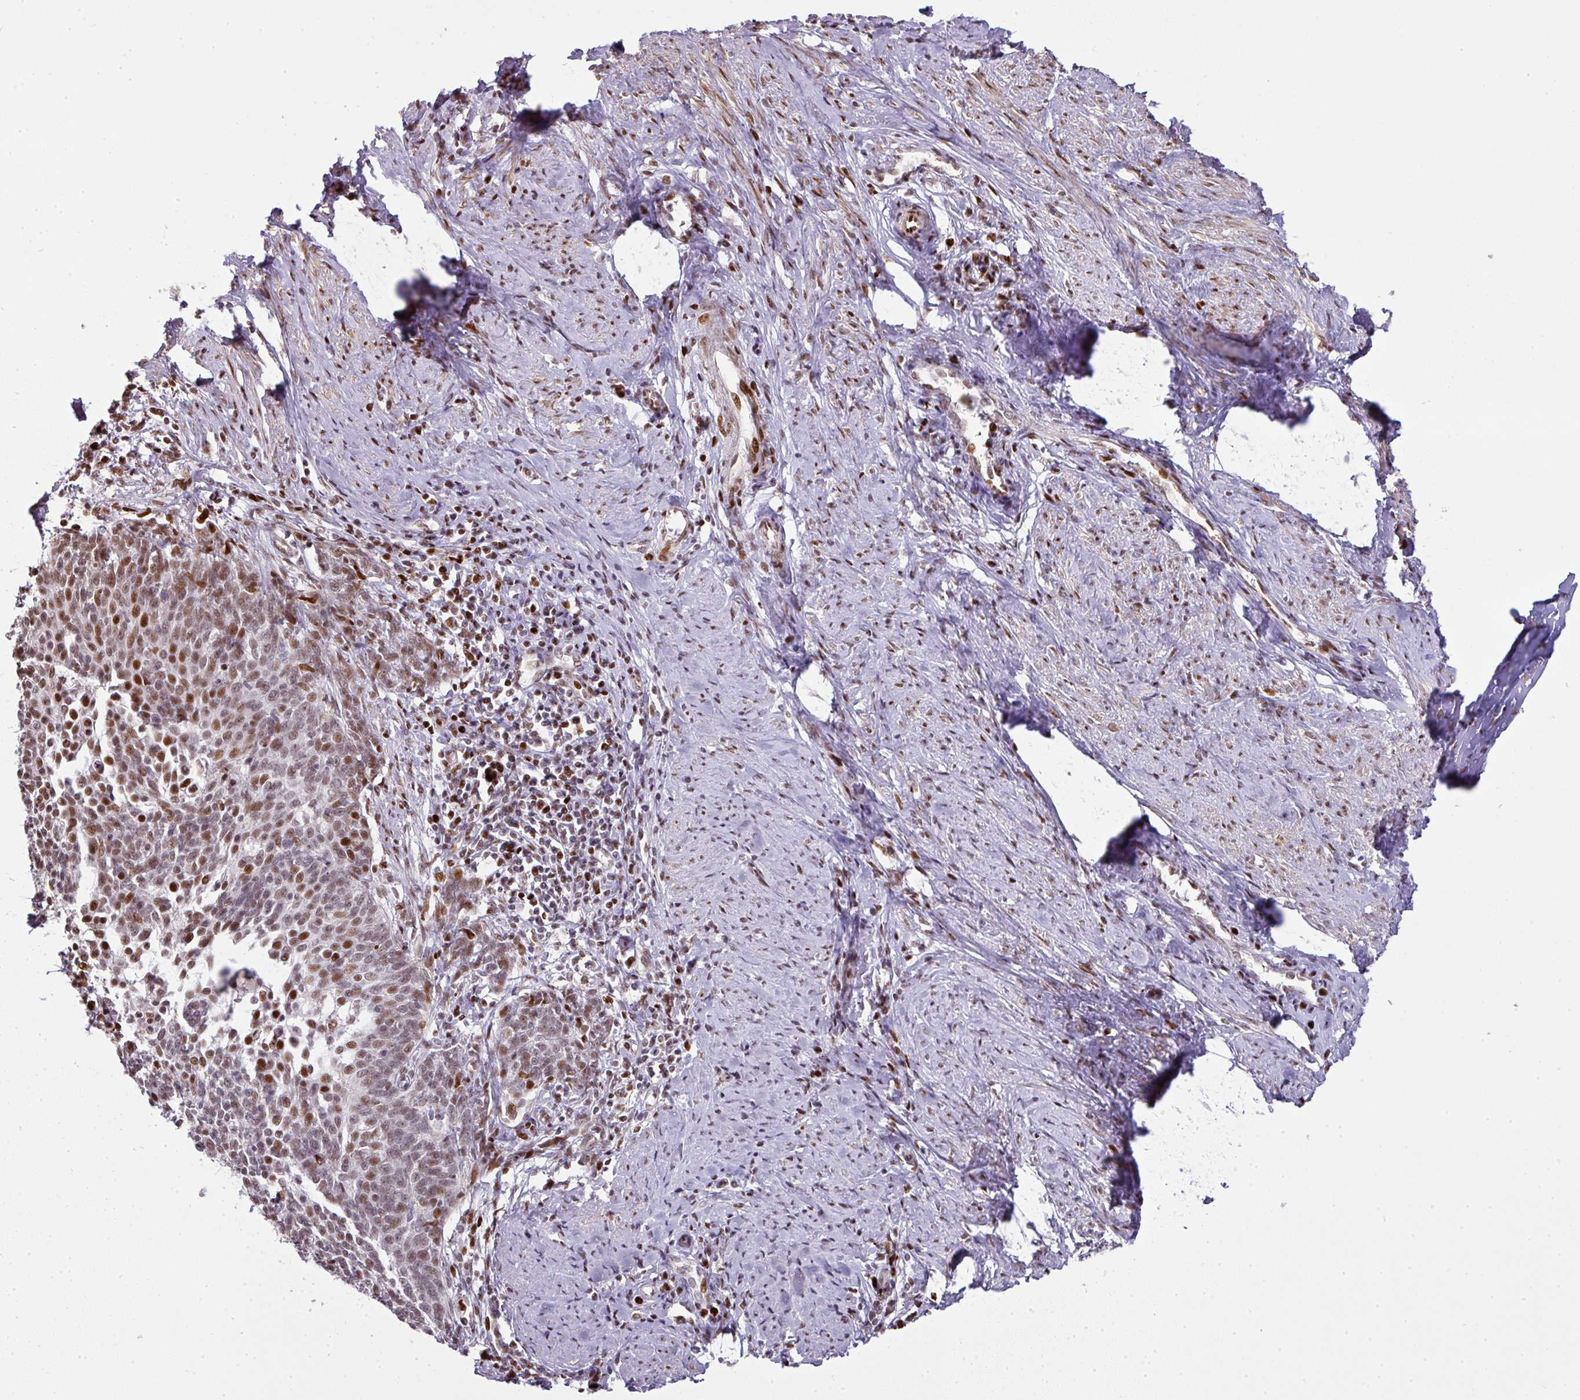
{"staining": {"intensity": "moderate", "quantity": "25%-75%", "location": "nuclear"}, "tissue": "cervical cancer", "cell_type": "Tumor cells", "image_type": "cancer", "snomed": [{"axis": "morphology", "description": "Squamous cell carcinoma, NOS"}, {"axis": "topography", "description": "Cervix"}], "caption": "Cervical cancer (squamous cell carcinoma) stained with a brown dye displays moderate nuclear positive positivity in approximately 25%-75% of tumor cells.", "gene": "MYSM1", "patient": {"sex": "female", "age": 39}}